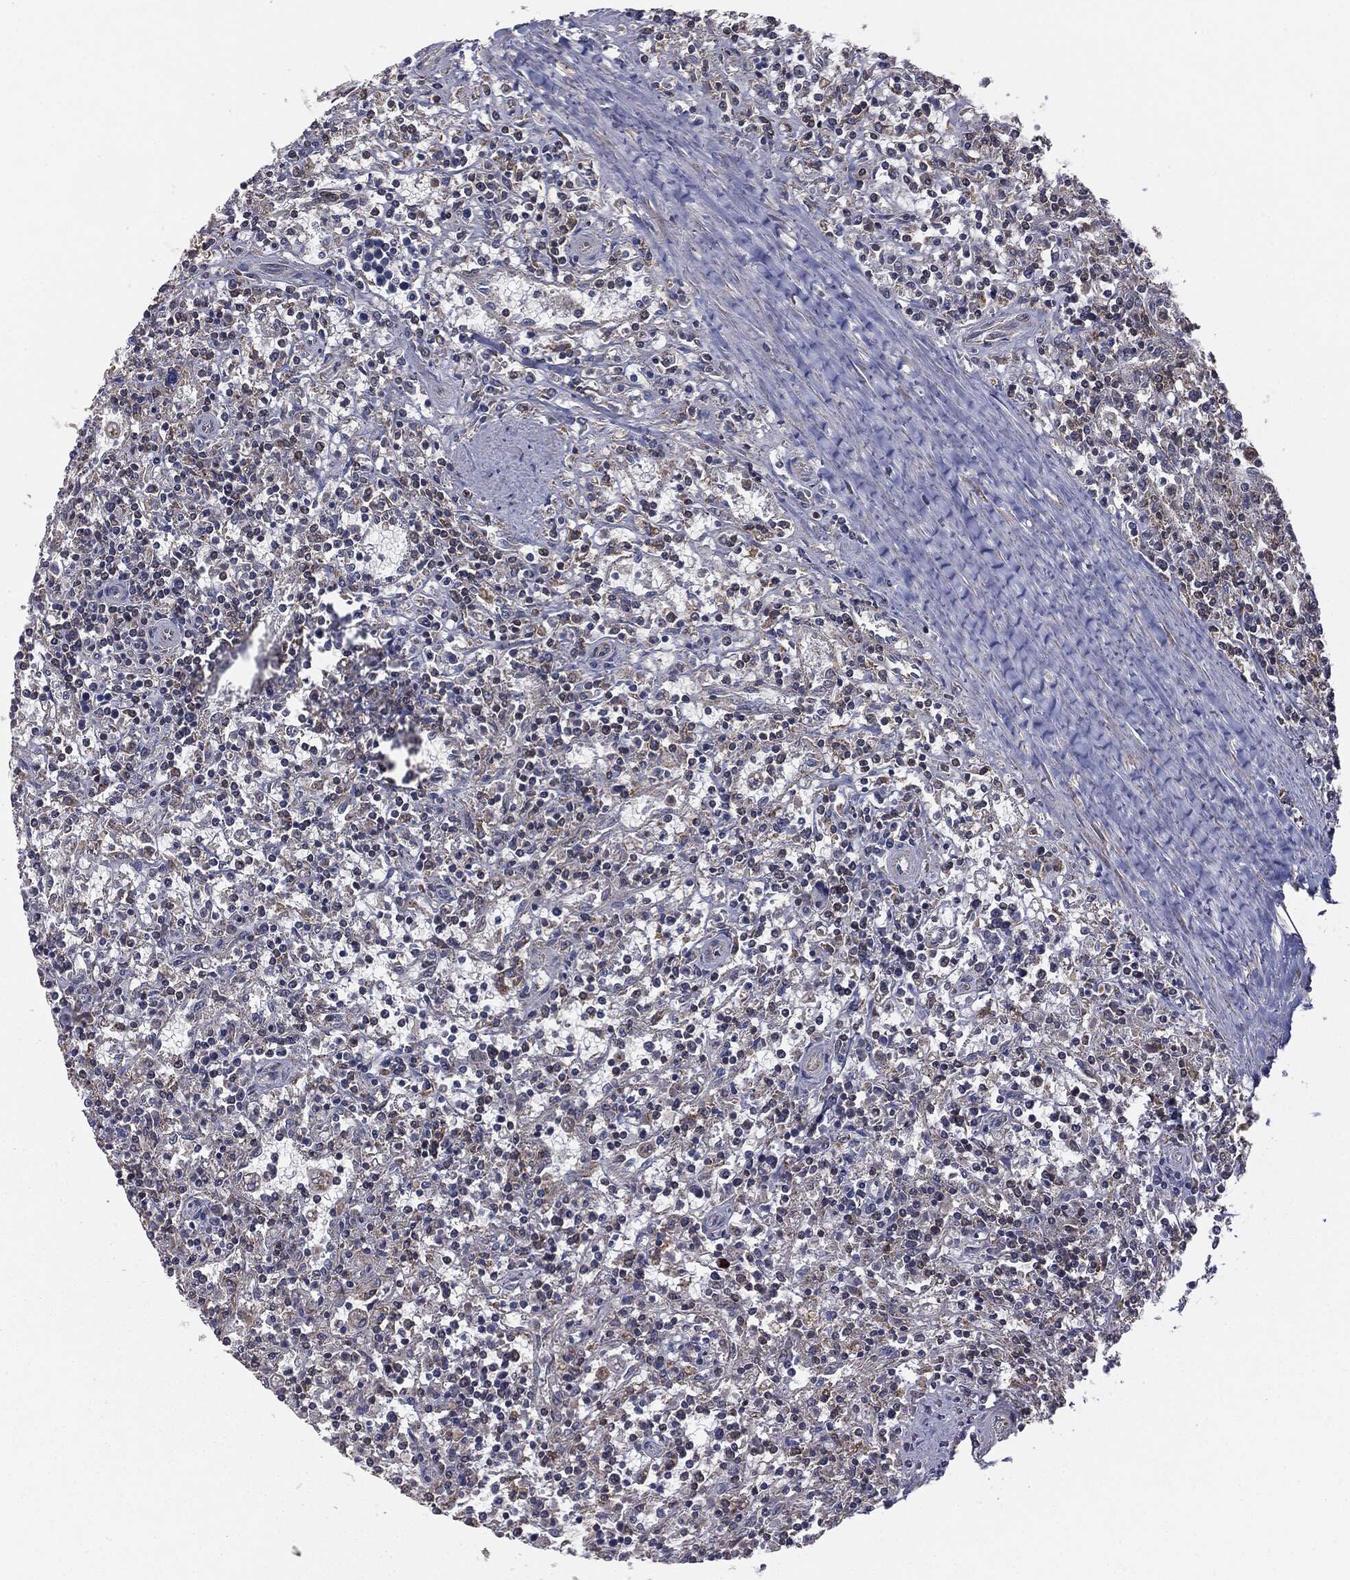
{"staining": {"intensity": "negative", "quantity": "none", "location": "none"}, "tissue": "lymphoma", "cell_type": "Tumor cells", "image_type": "cancer", "snomed": [{"axis": "morphology", "description": "Malignant lymphoma, non-Hodgkin's type, Low grade"}, {"axis": "topography", "description": "Spleen"}], "caption": "Tumor cells show no significant protein staining in low-grade malignant lymphoma, non-Hodgkin's type.", "gene": "MTOR", "patient": {"sex": "male", "age": 62}}